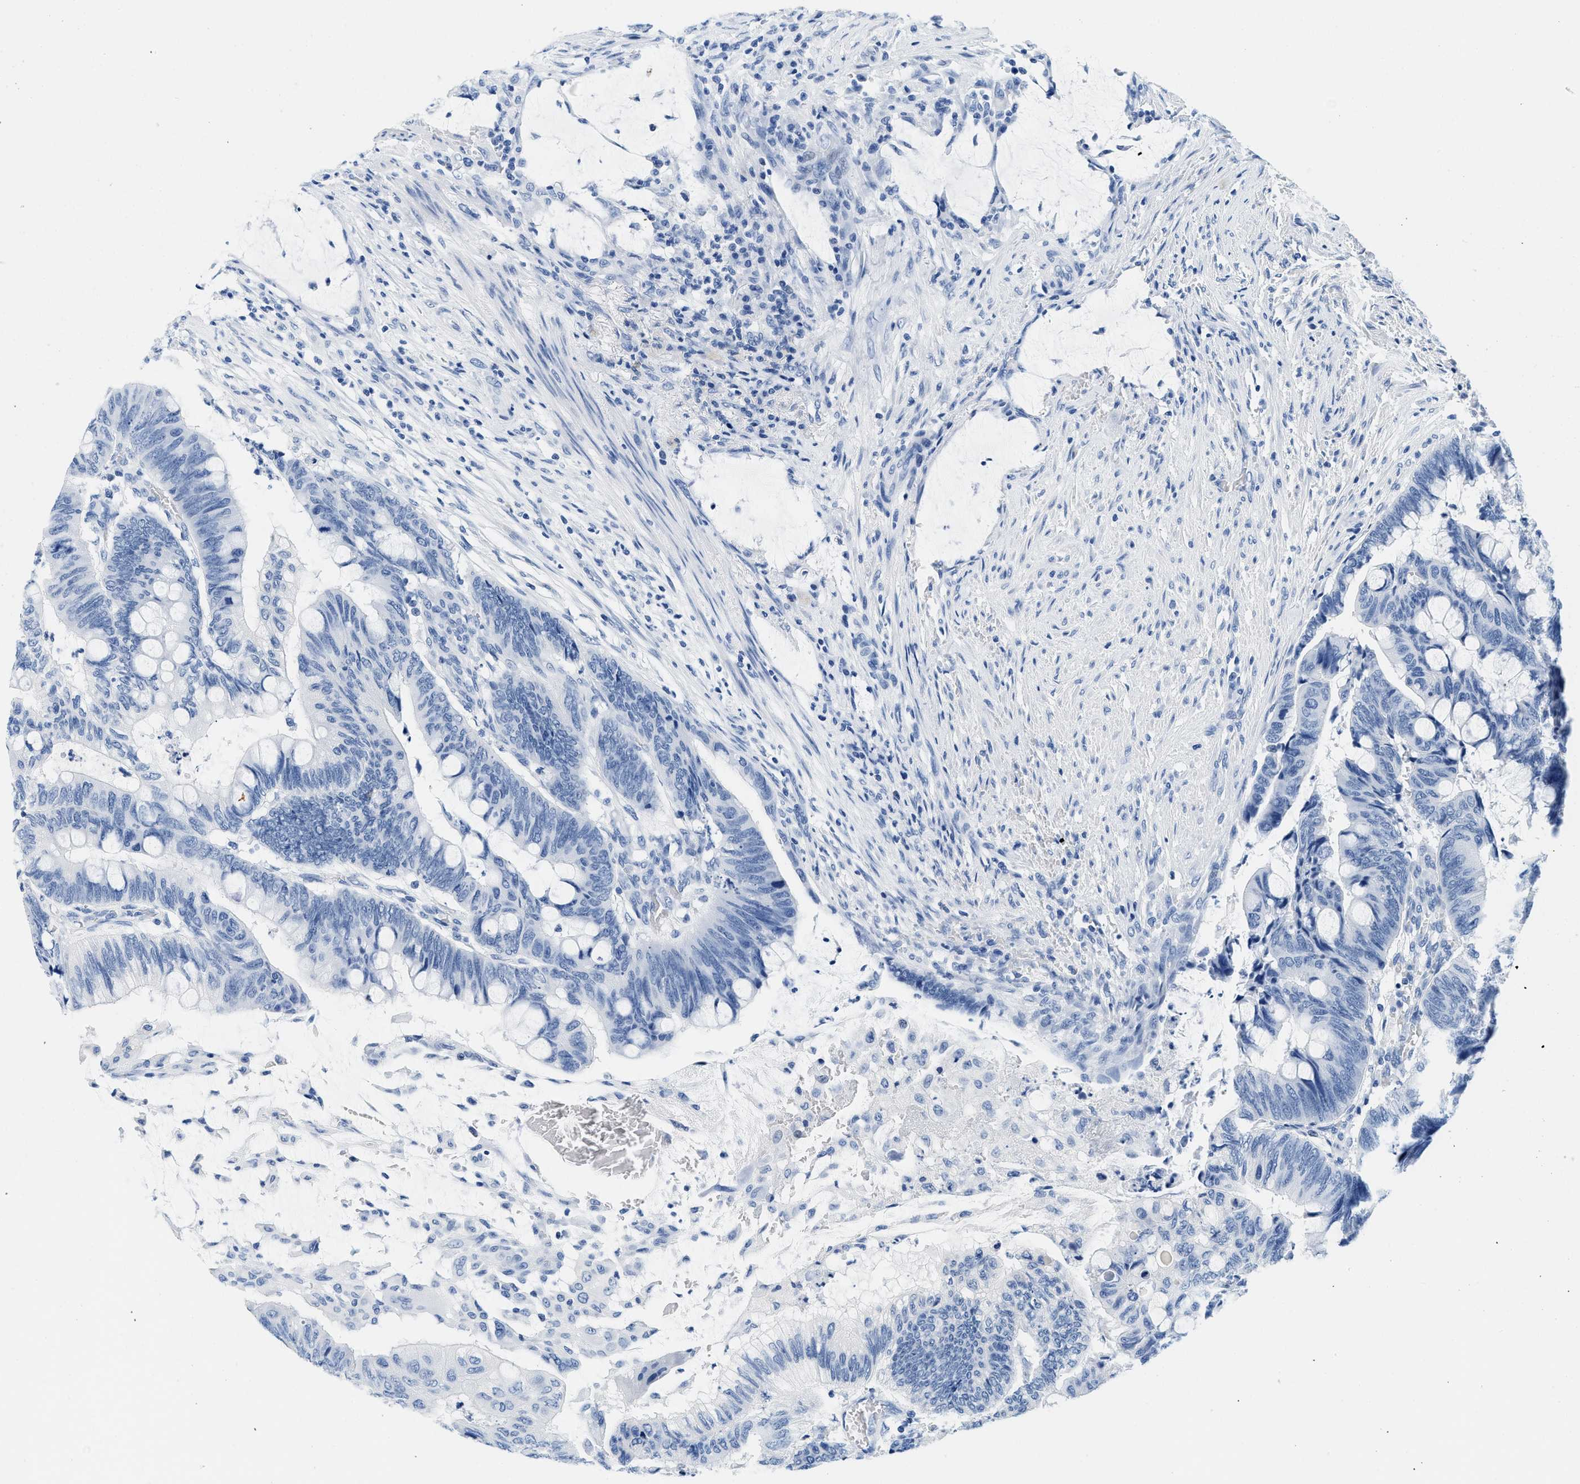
{"staining": {"intensity": "negative", "quantity": "none", "location": "none"}, "tissue": "colorectal cancer", "cell_type": "Tumor cells", "image_type": "cancer", "snomed": [{"axis": "morphology", "description": "Normal tissue, NOS"}, {"axis": "morphology", "description": "Adenocarcinoma, NOS"}, {"axis": "topography", "description": "Rectum"}, {"axis": "topography", "description": "Peripheral nerve tissue"}], "caption": "This is an immunohistochemistry (IHC) micrograph of adenocarcinoma (colorectal). There is no staining in tumor cells.", "gene": "GSN", "patient": {"sex": "male", "age": 92}}